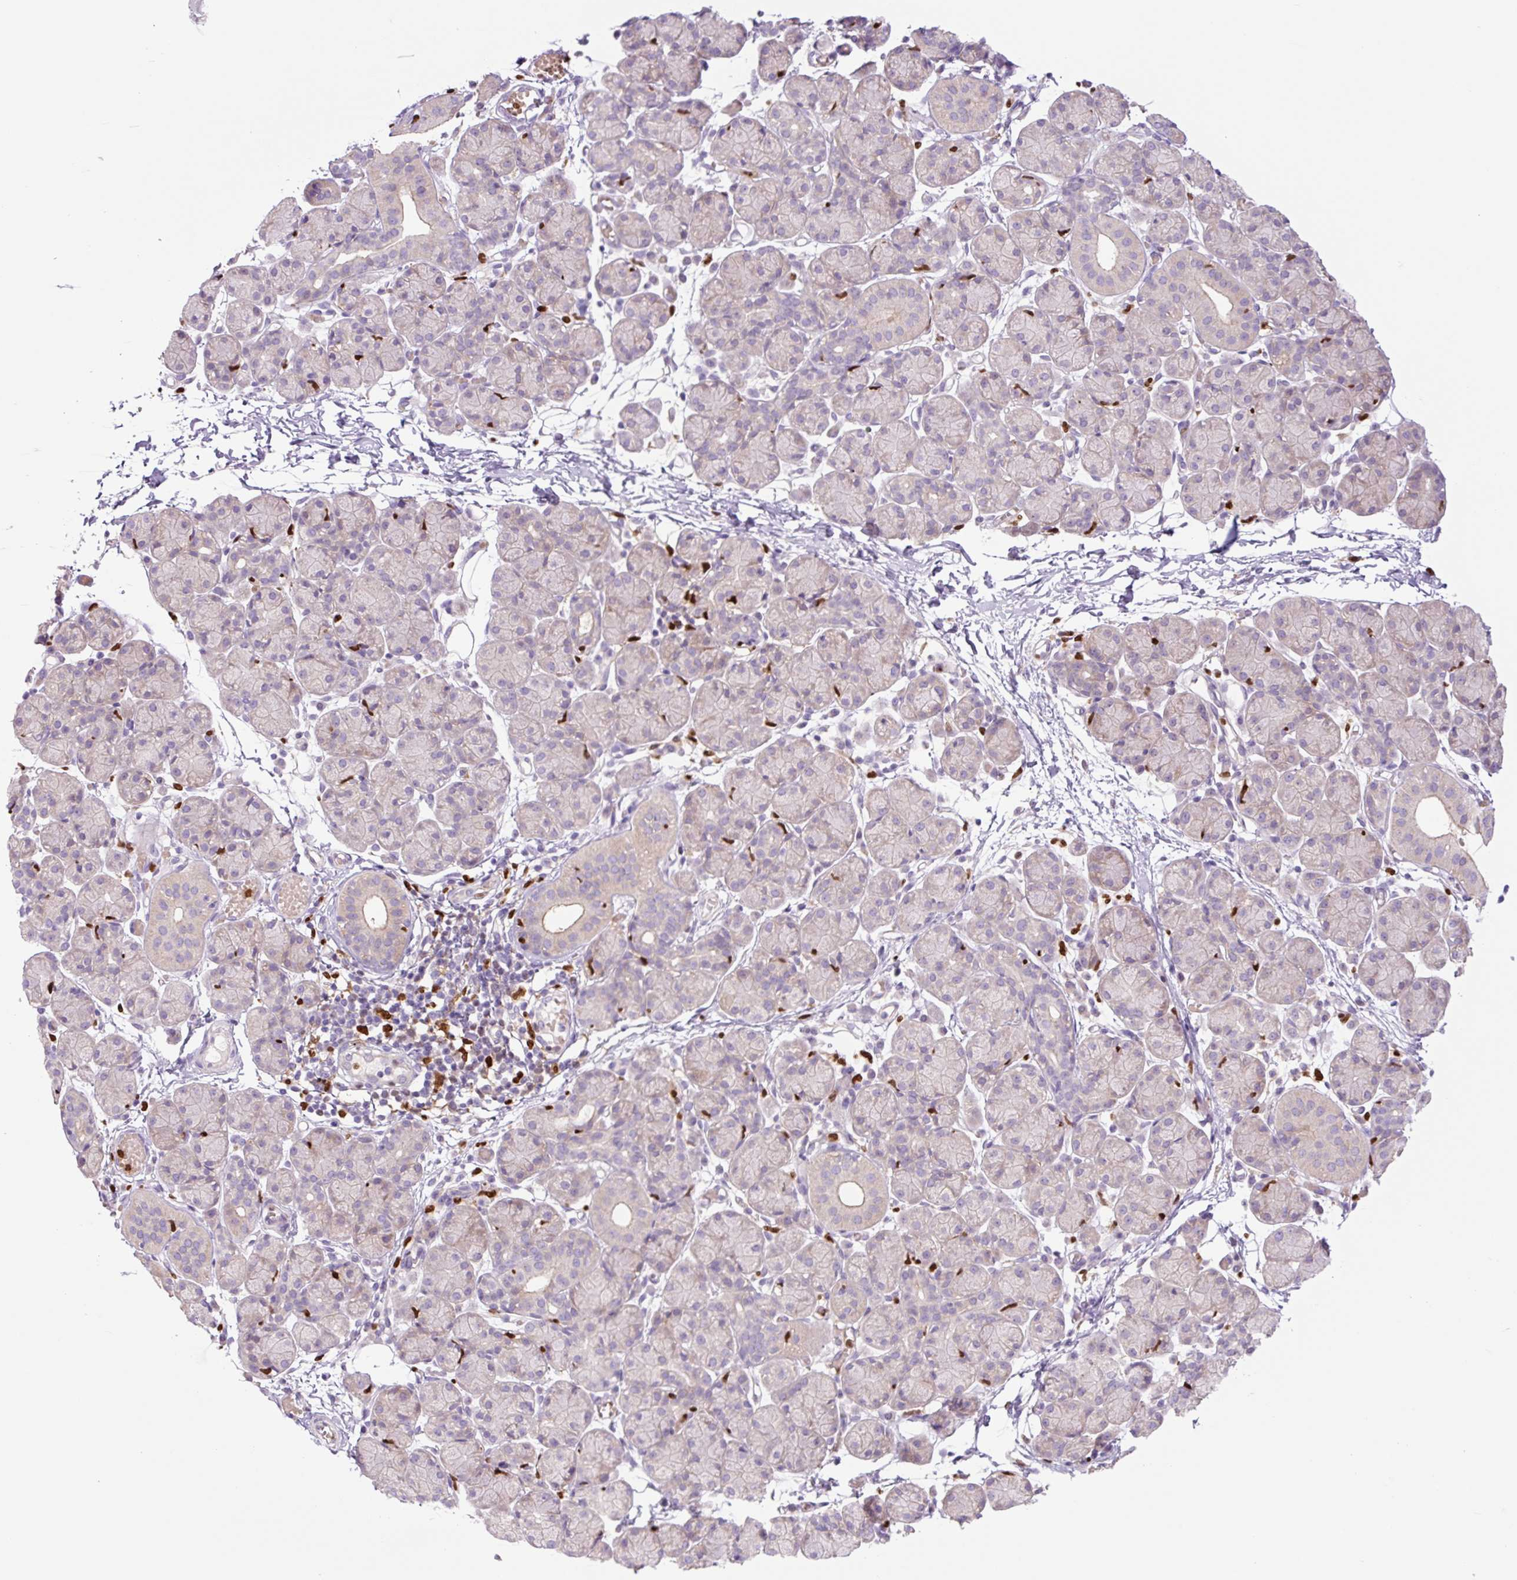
{"staining": {"intensity": "weak", "quantity": "<25%", "location": "cytoplasmic/membranous"}, "tissue": "salivary gland", "cell_type": "Glandular cells", "image_type": "normal", "snomed": [{"axis": "morphology", "description": "Normal tissue, NOS"}, {"axis": "morphology", "description": "Inflammation, NOS"}, {"axis": "topography", "description": "Lymph node"}, {"axis": "topography", "description": "Salivary gland"}], "caption": "The IHC histopathology image has no significant positivity in glandular cells of salivary gland.", "gene": "SPI1", "patient": {"sex": "male", "age": 3}}